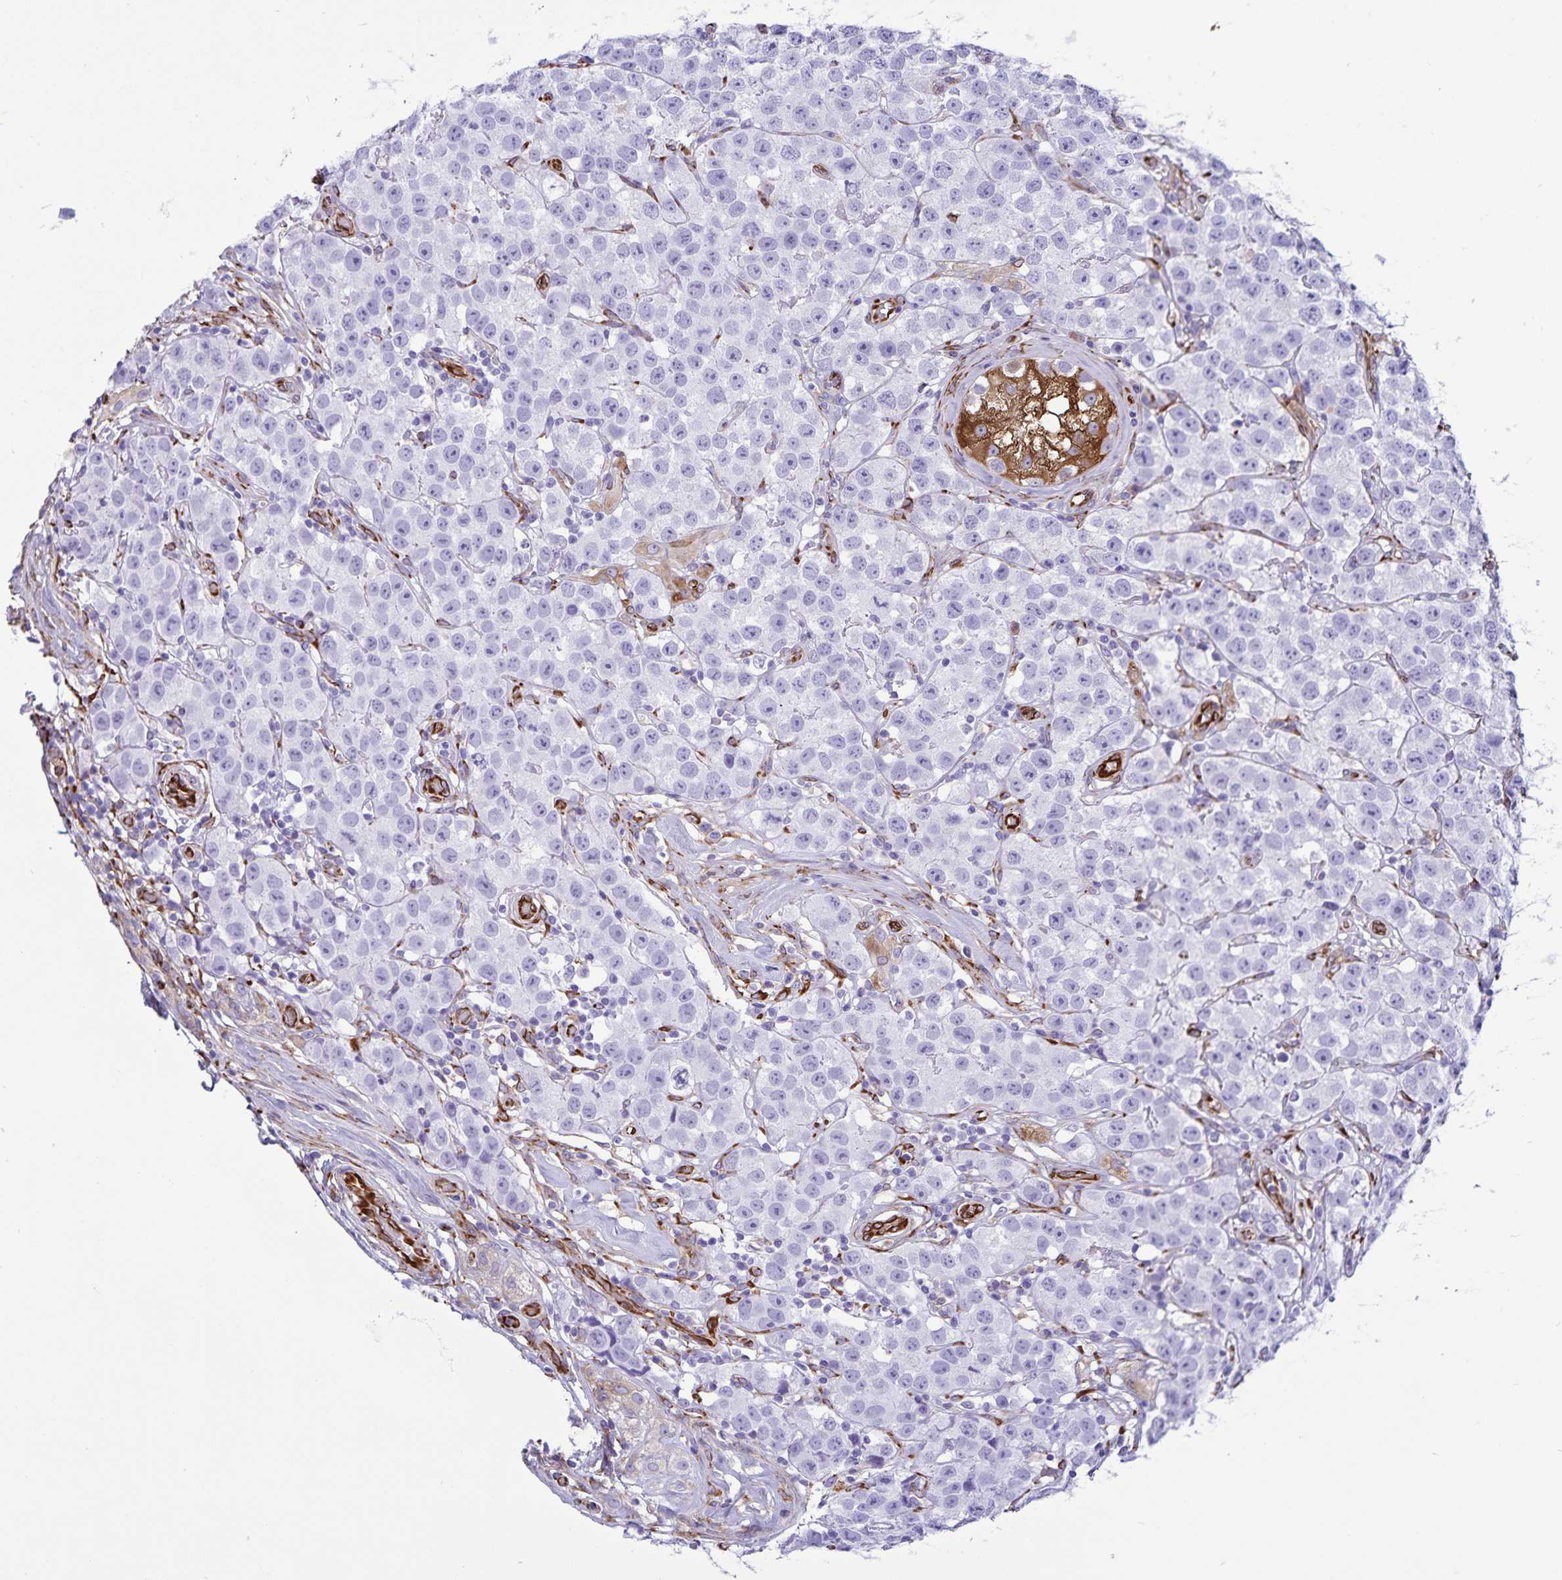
{"staining": {"intensity": "negative", "quantity": "none", "location": "none"}, "tissue": "testis cancer", "cell_type": "Tumor cells", "image_type": "cancer", "snomed": [{"axis": "morphology", "description": "Seminoma, NOS"}, {"axis": "topography", "description": "Testis"}], "caption": "IHC micrograph of human testis seminoma stained for a protein (brown), which exhibits no expression in tumor cells.", "gene": "RCN1", "patient": {"sex": "male", "age": 34}}